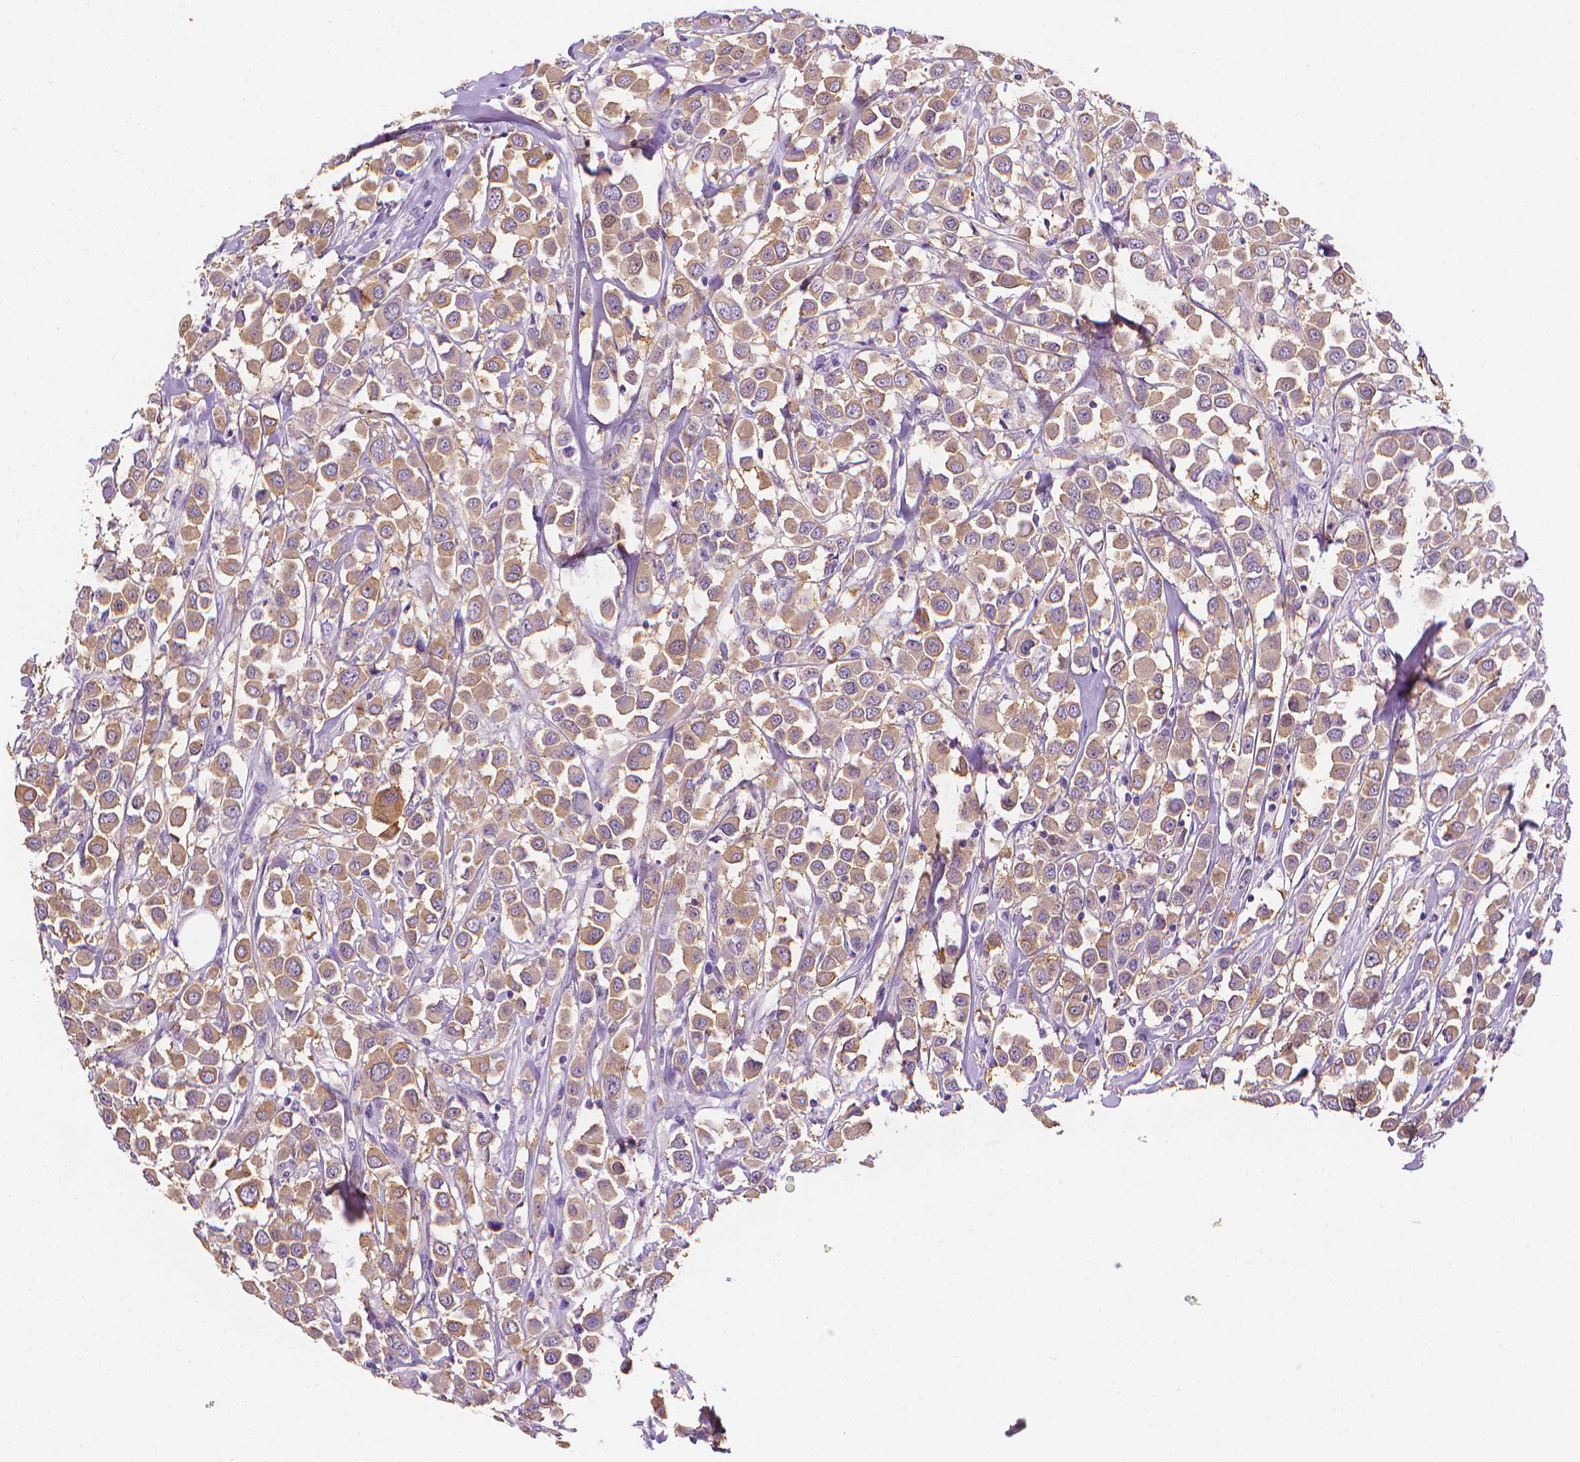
{"staining": {"intensity": "weak", "quantity": ">75%", "location": "cytoplasmic/membranous"}, "tissue": "breast cancer", "cell_type": "Tumor cells", "image_type": "cancer", "snomed": [{"axis": "morphology", "description": "Duct carcinoma"}, {"axis": "topography", "description": "Breast"}], "caption": "Breast infiltrating ductal carcinoma stained with a brown dye exhibits weak cytoplasmic/membranous positive staining in about >75% of tumor cells.", "gene": "FASN", "patient": {"sex": "female", "age": 61}}